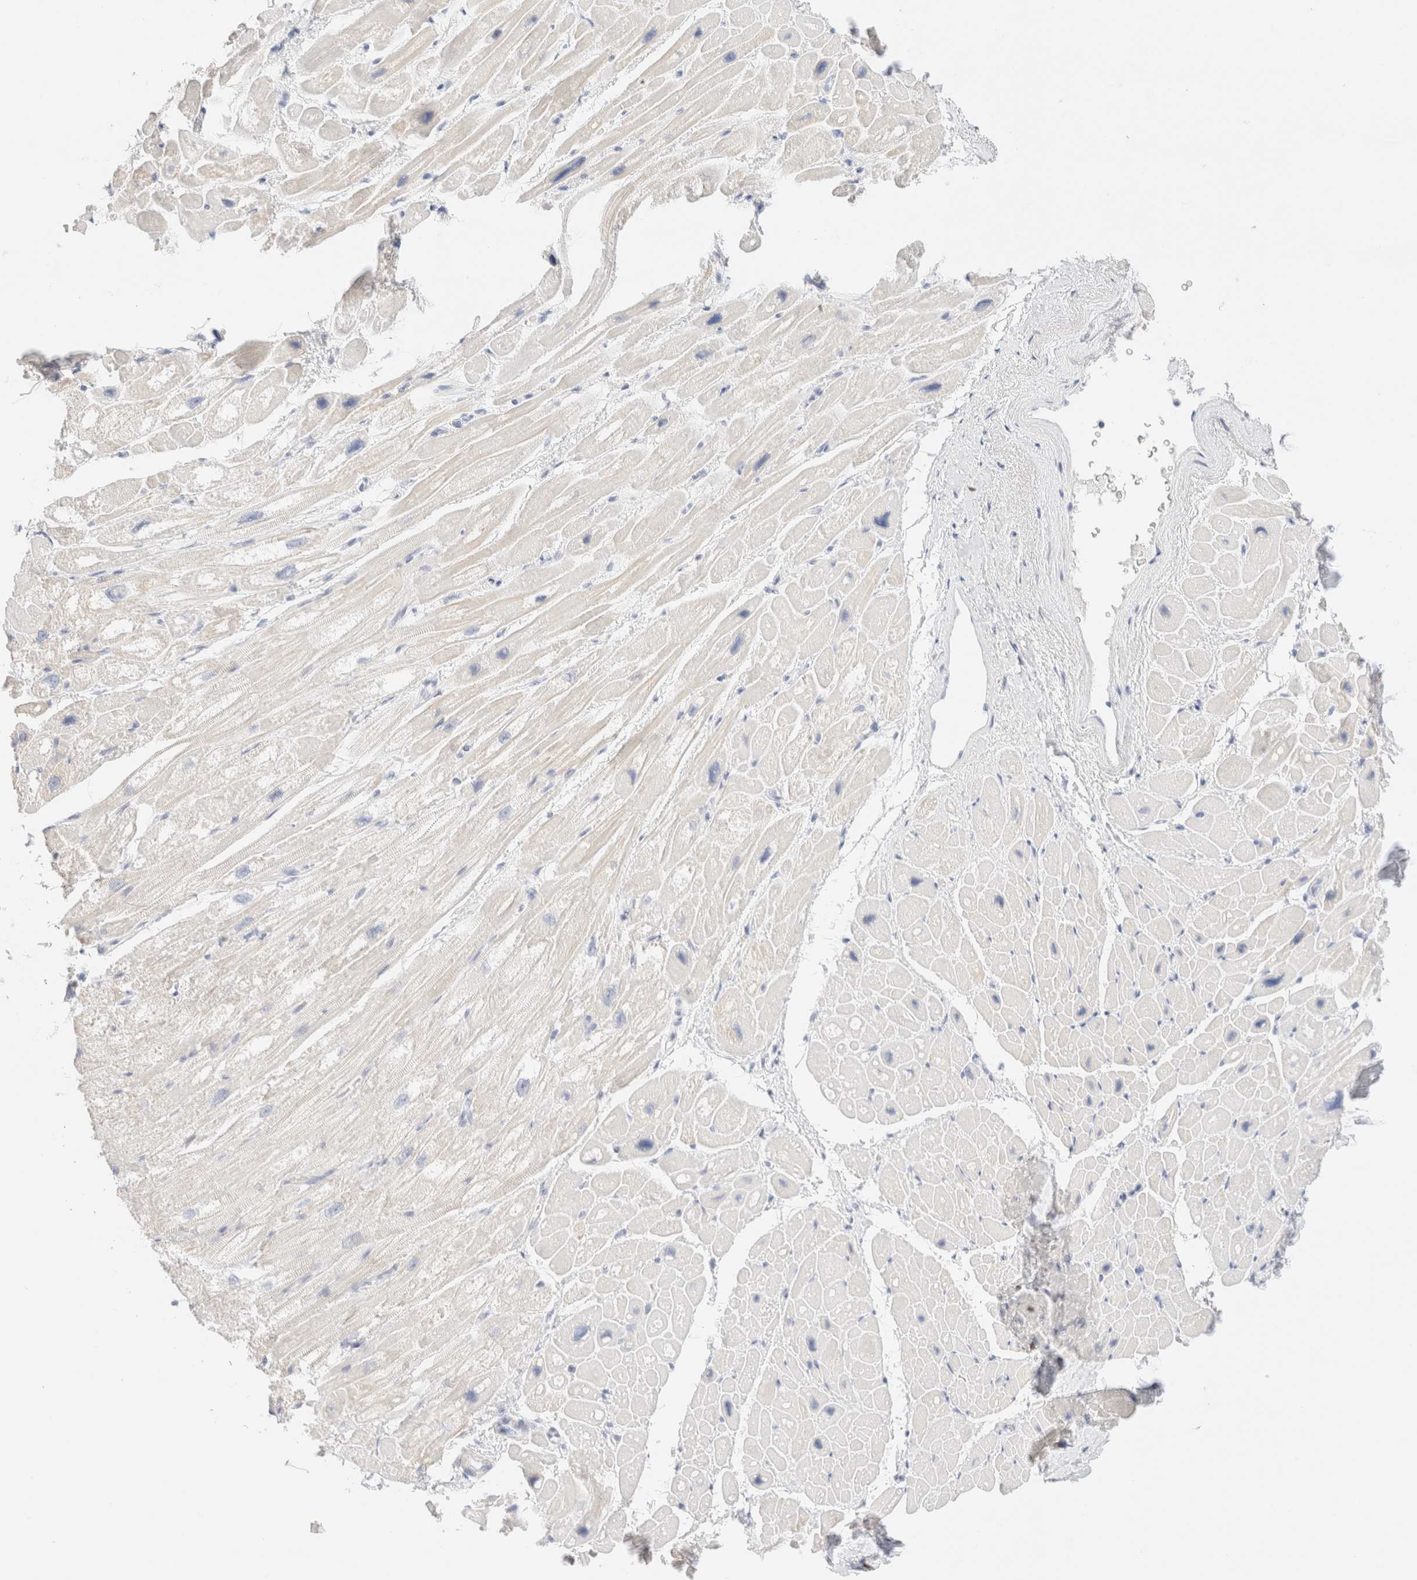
{"staining": {"intensity": "negative", "quantity": "none", "location": "none"}, "tissue": "heart muscle", "cell_type": "Cardiomyocytes", "image_type": "normal", "snomed": [{"axis": "morphology", "description": "Normal tissue, NOS"}, {"axis": "topography", "description": "Heart"}], "caption": "Micrograph shows no protein staining in cardiomyocytes of benign heart muscle. (Stains: DAB (3,3'-diaminobenzidine) IHC with hematoxylin counter stain, Microscopy: brightfield microscopy at high magnification).", "gene": "IKZF3", "patient": {"sex": "male", "age": 49}}